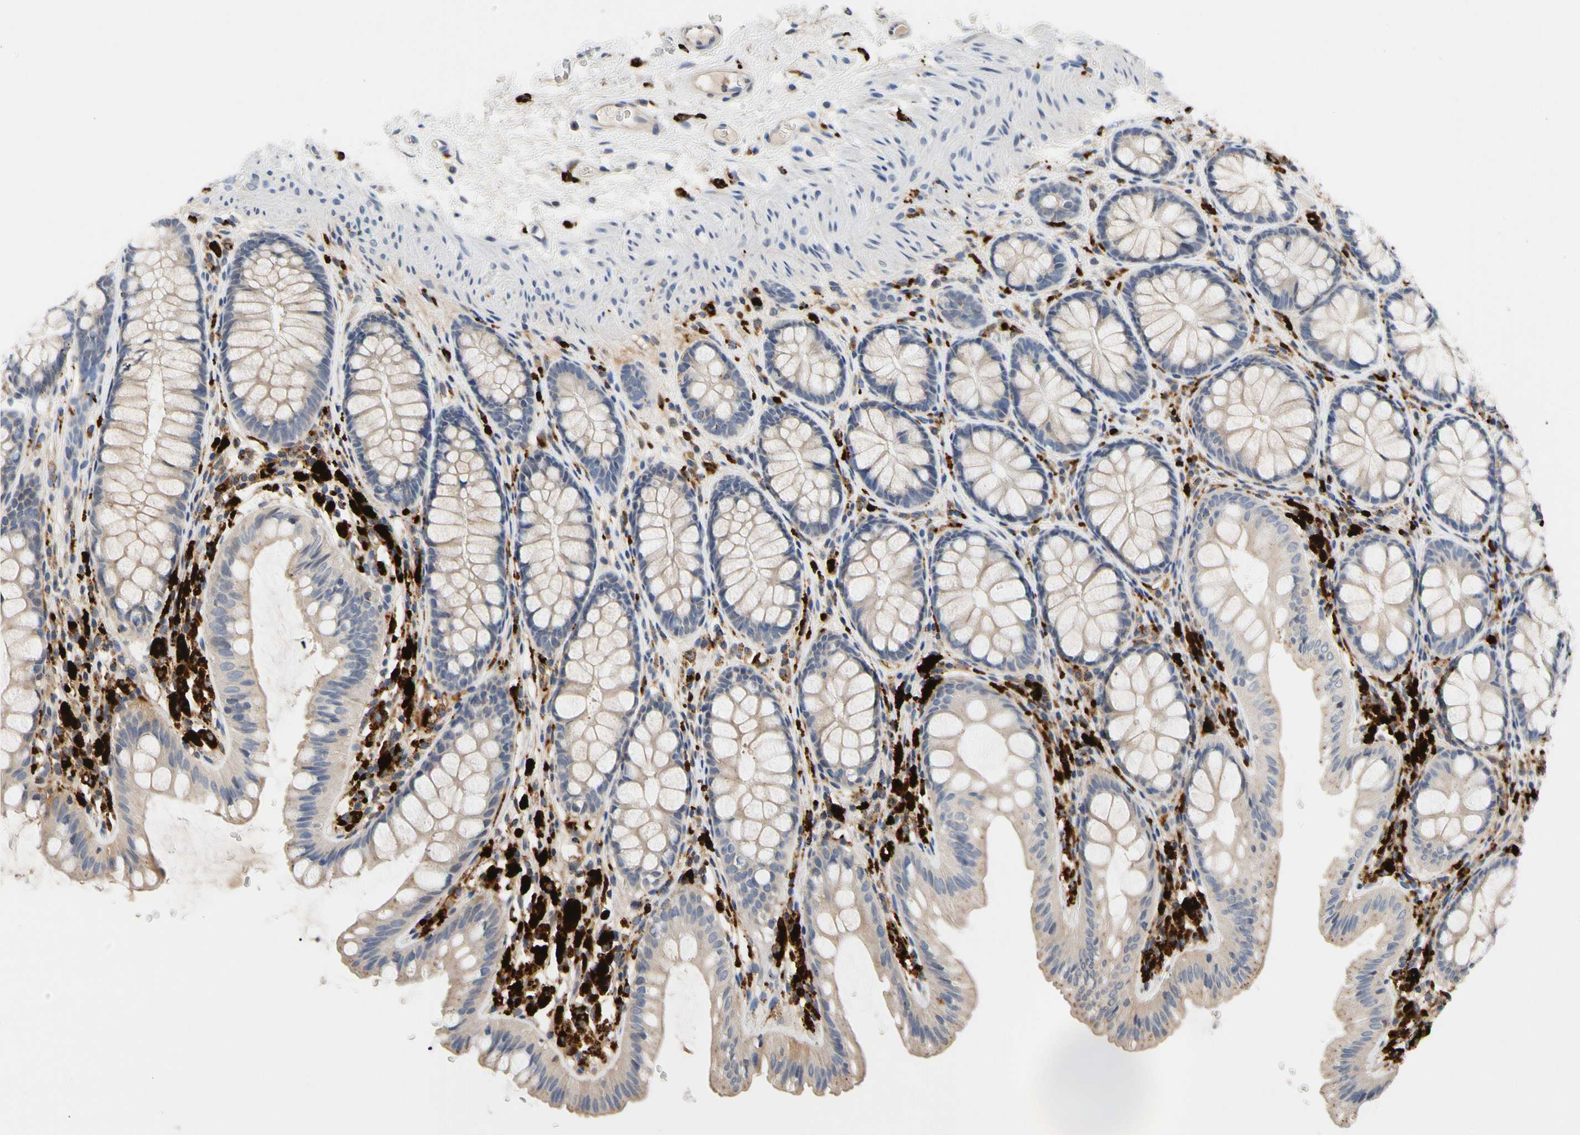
{"staining": {"intensity": "negative", "quantity": "none", "location": "none"}, "tissue": "colon", "cell_type": "Endothelial cells", "image_type": "normal", "snomed": [{"axis": "morphology", "description": "Normal tissue, NOS"}, {"axis": "topography", "description": "Colon"}], "caption": "The IHC histopathology image has no significant positivity in endothelial cells of colon. (DAB (3,3'-diaminobenzidine) IHC with hematoxylin counter stain).", "gene": "ADA2", "patient": {"sex": "female", "age": 55}}